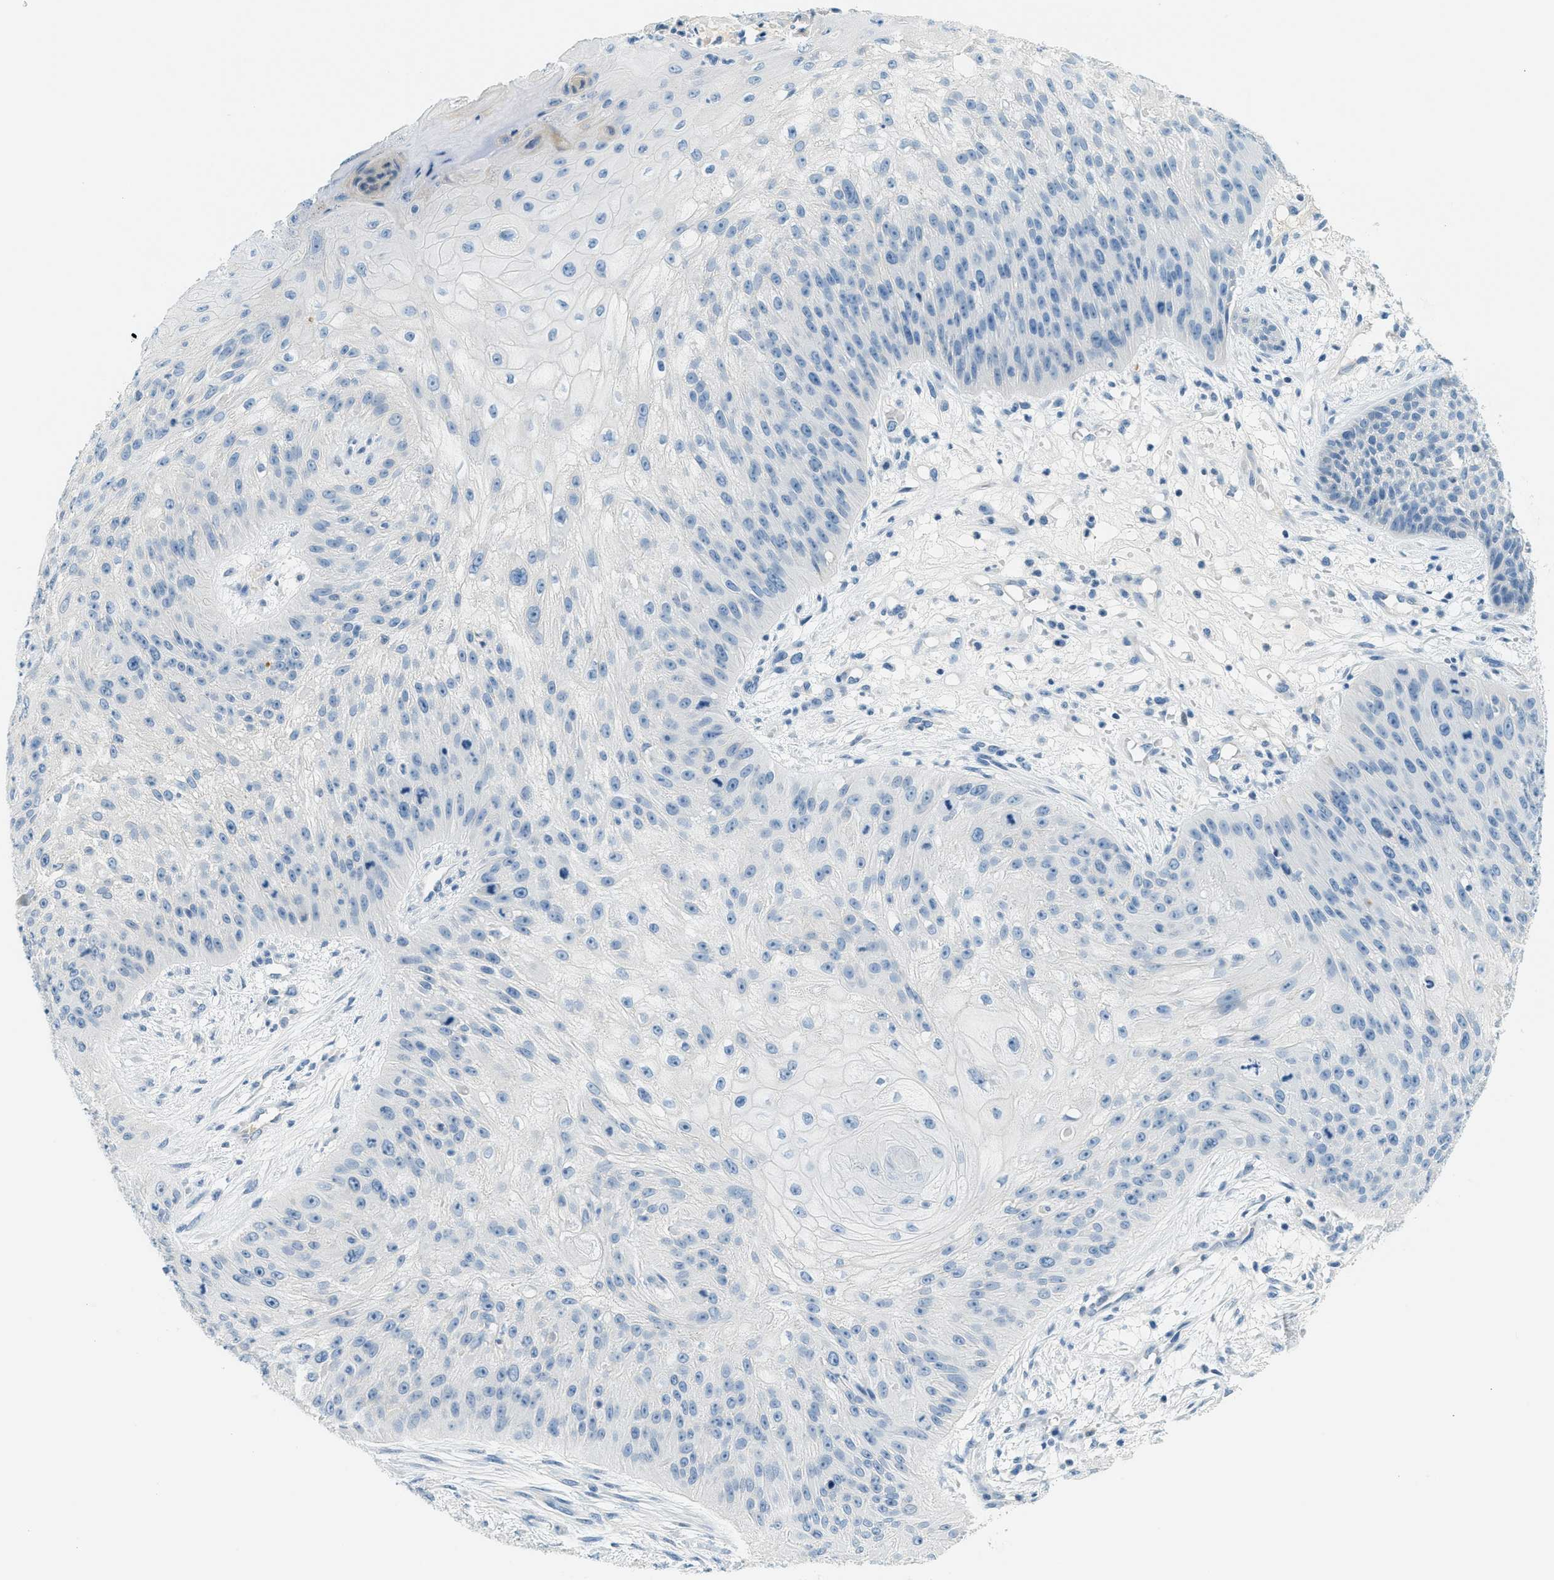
{"staining": {"intensity": "negative", "quantity": "none", "location": "none"}, "tissue": "skin cancer", "cell_type": "Tumor cells", "image_type": "cancer", "snomed": [{"axis": "morphology", "description": "Squamous cell carcinoma, NOS"}, {"axis": "topography", "description": "Skin"}], "caption": "The micrograph shows no staining of tumor cells in skin squamous cell carcinoma.", "gene": "CYP4X1", "patient": {"sex": "female", "age": 80}}